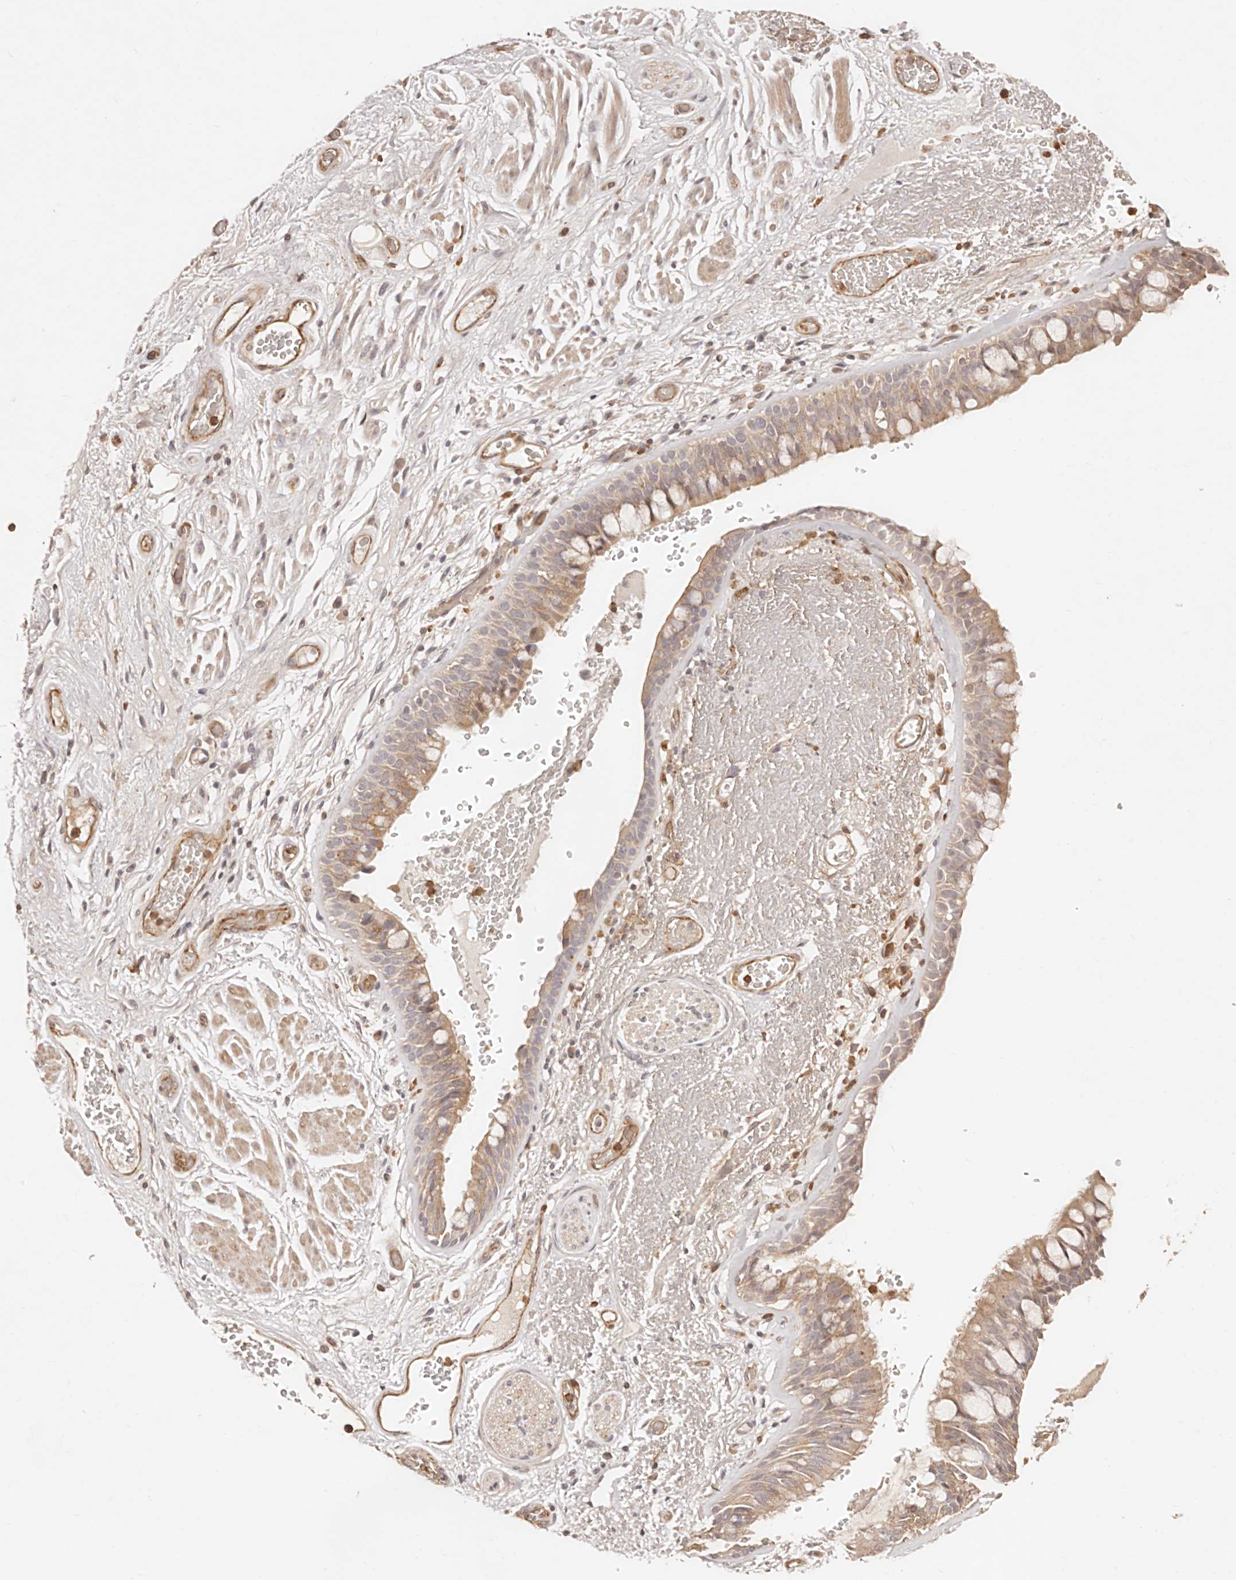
{"staining": {"intensity": "weak", "quantity": ">75%", "location": "cytoplasmic/membranous"}, "tissue": "bronchus", "cell_type": "Respiratory epithelial cells", "image_type": "normal", "snomed": [{"axis": "morphology", "description": "Normal tissue, NOS"}, {"axis": "morphology", "description": "Squamous cell carcinoma, NOS"}, {"axis": "topography", "description": "Lymph node"}, {"axis": "topography", "description": "Bronchus"}, {"axis": "topography", "description": "Lung"}], "caption": "Immunohistochemistry photomicrograph of unremarkable bronchus stained for a protein (brown), which demonstrates low levels of weak cytoplasmic/membranous staining in approximately >75% of respiratory epithelial cells.", "gene": "CCL14", "patient": {"sex": "male", "age": 66}}